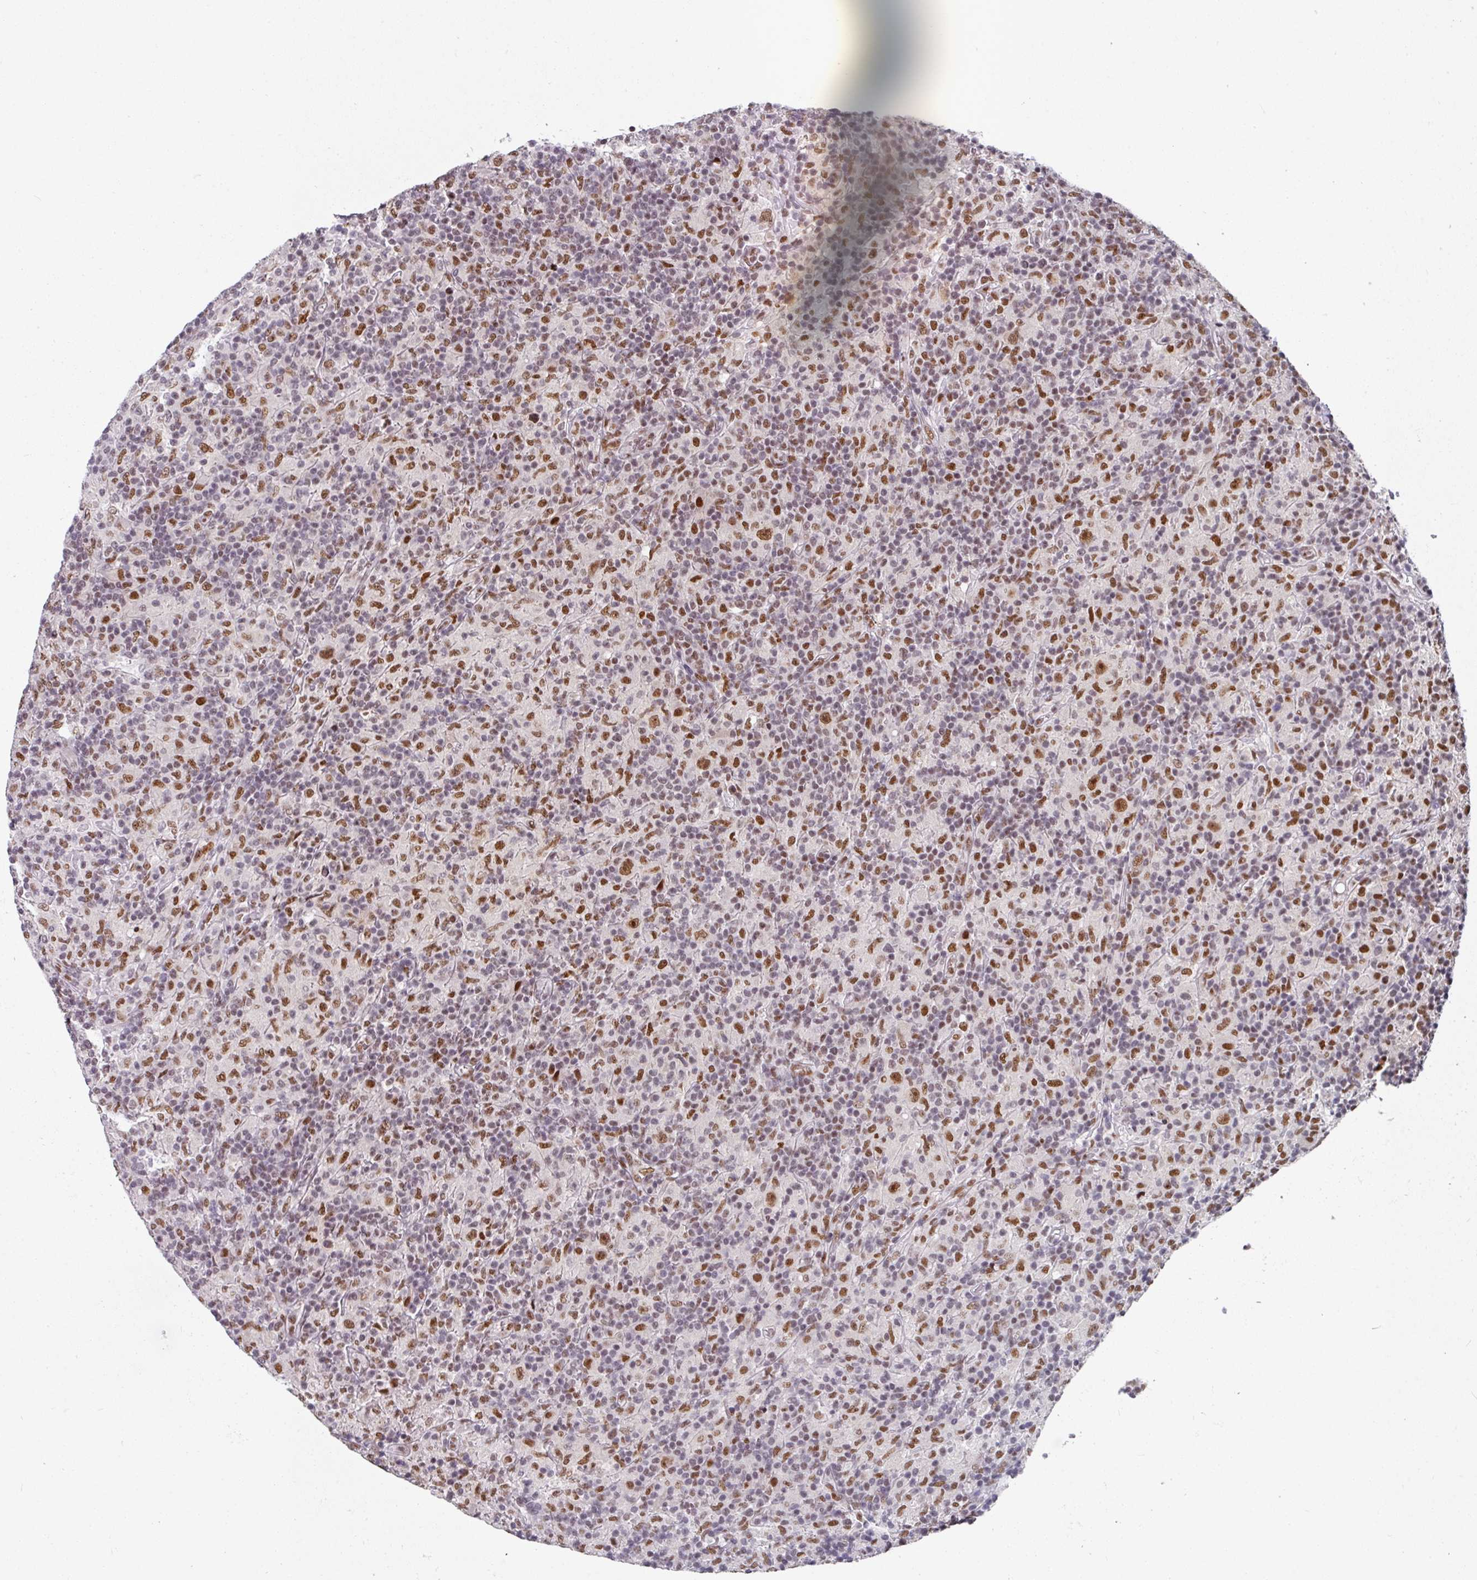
{"staining": {"intensity": "moderate", "quantity": ">75%", "location": "nuclear"}, "tissue": "lymphoma", "cell_type": "Tumor cells", "image_type": "cancer", "snomed": [{"axis": "morphology", "description": "Hodgkin's disease, NOS"}, {"axis": "topography", "description": "Lymph node"}], "caption": "Immunohistochemical staining of human Hodgkin's disease reveals medium levels of moderate nuclear protein positivity in about >75% of tumor cells. The protein of interest is stained brown, and the nuclei are stained in blue (DAB IHC with brightfield microscopy, high magnification).", "gene": "RAD50", "patient": {"sex": "male", "age": 70}}